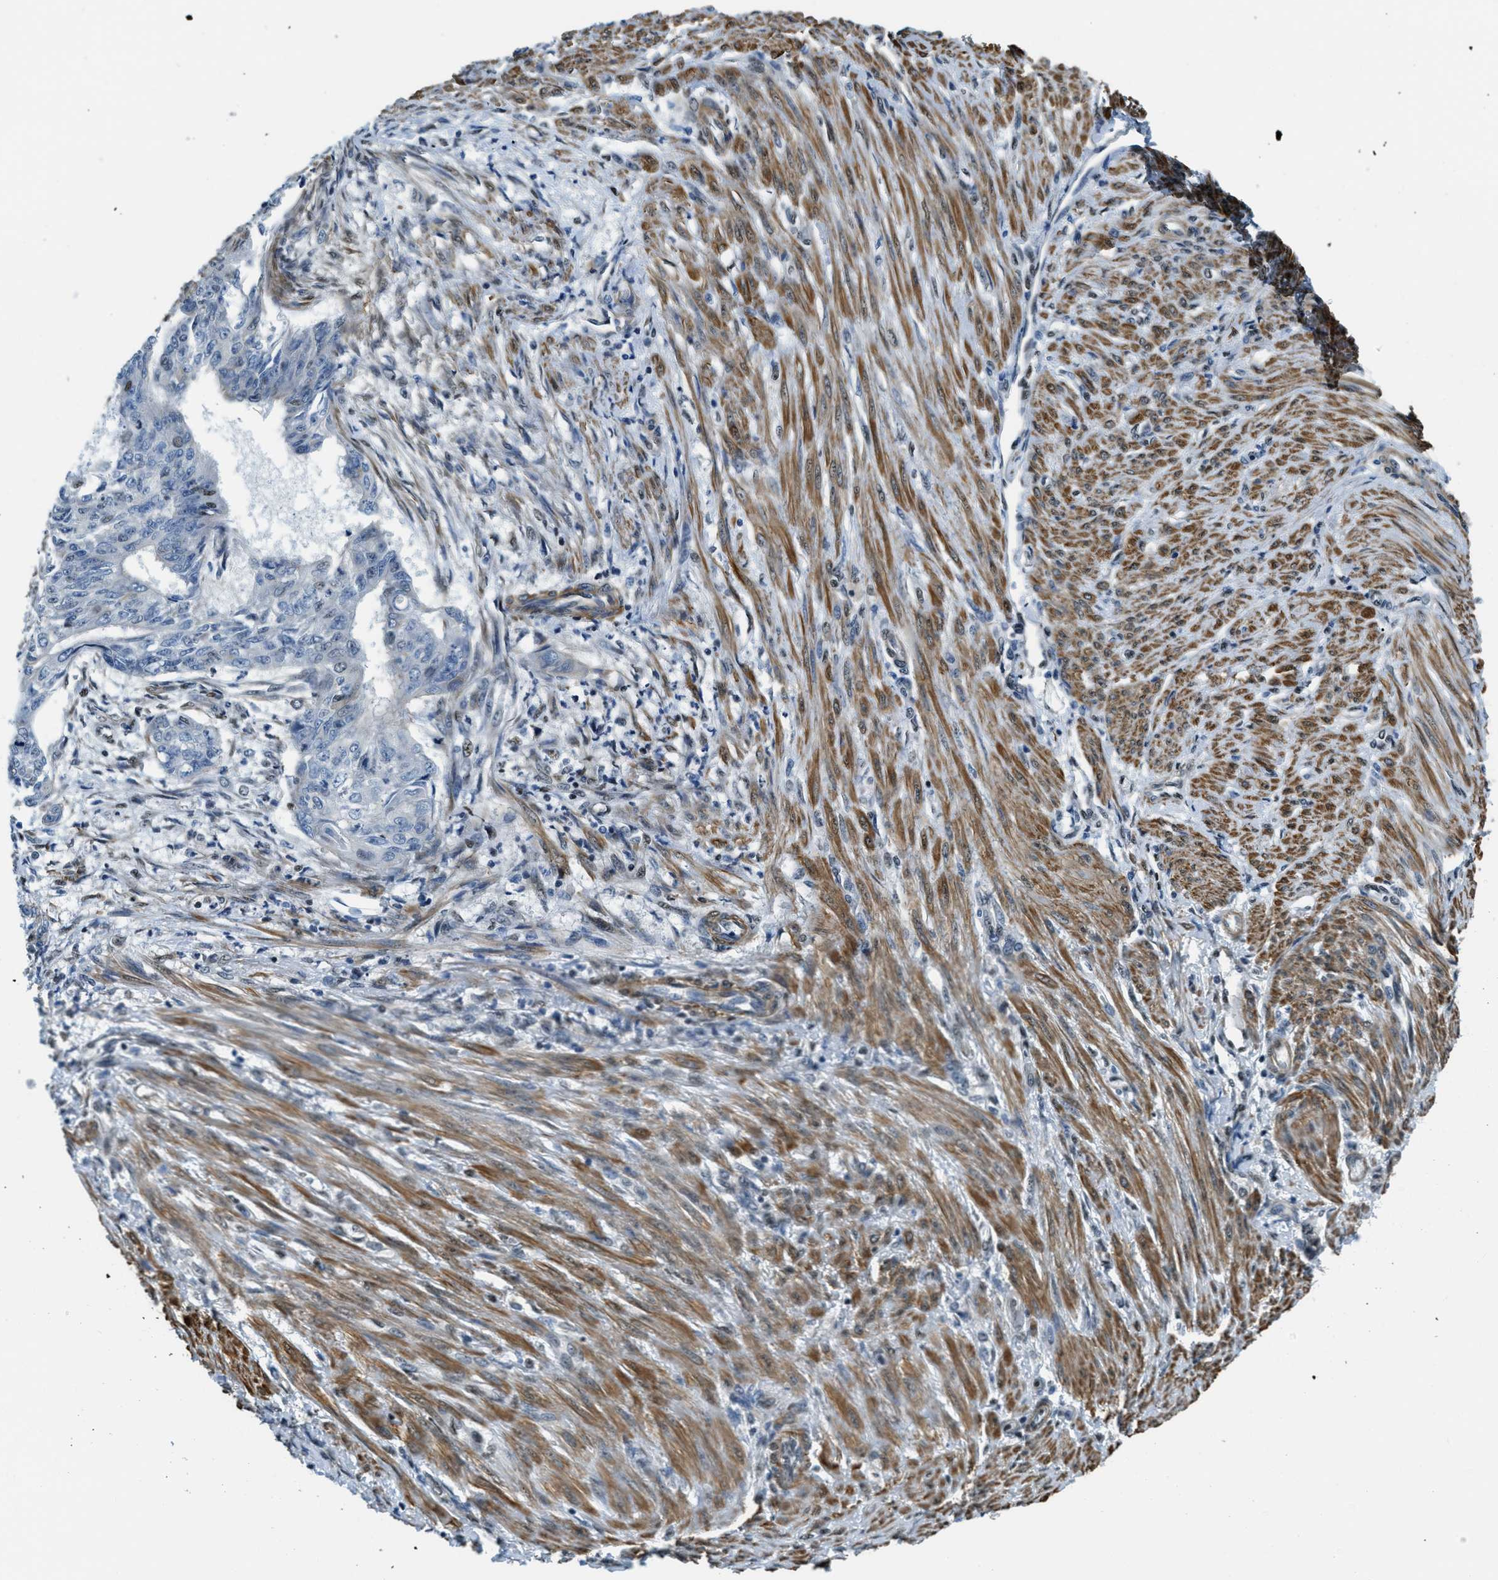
{"staining": {"intensity": "negative", "quantity": "none", "location": "none"}, "tissue": "endometrial cancer", "cell_type": "Tumor cells", "image_type": "cancer", "snomed": [{"axis": "morphology", "description": "Adenocarcinoma, NOS"}, {"axis": "topography", "description": "Endometrium"}], "caption": "Tumor cells are negative for brown protein staining in endometrial adenocarcinoma.", "gene": "CFAP36", "patient": {"sex": "female", "age": 32}}